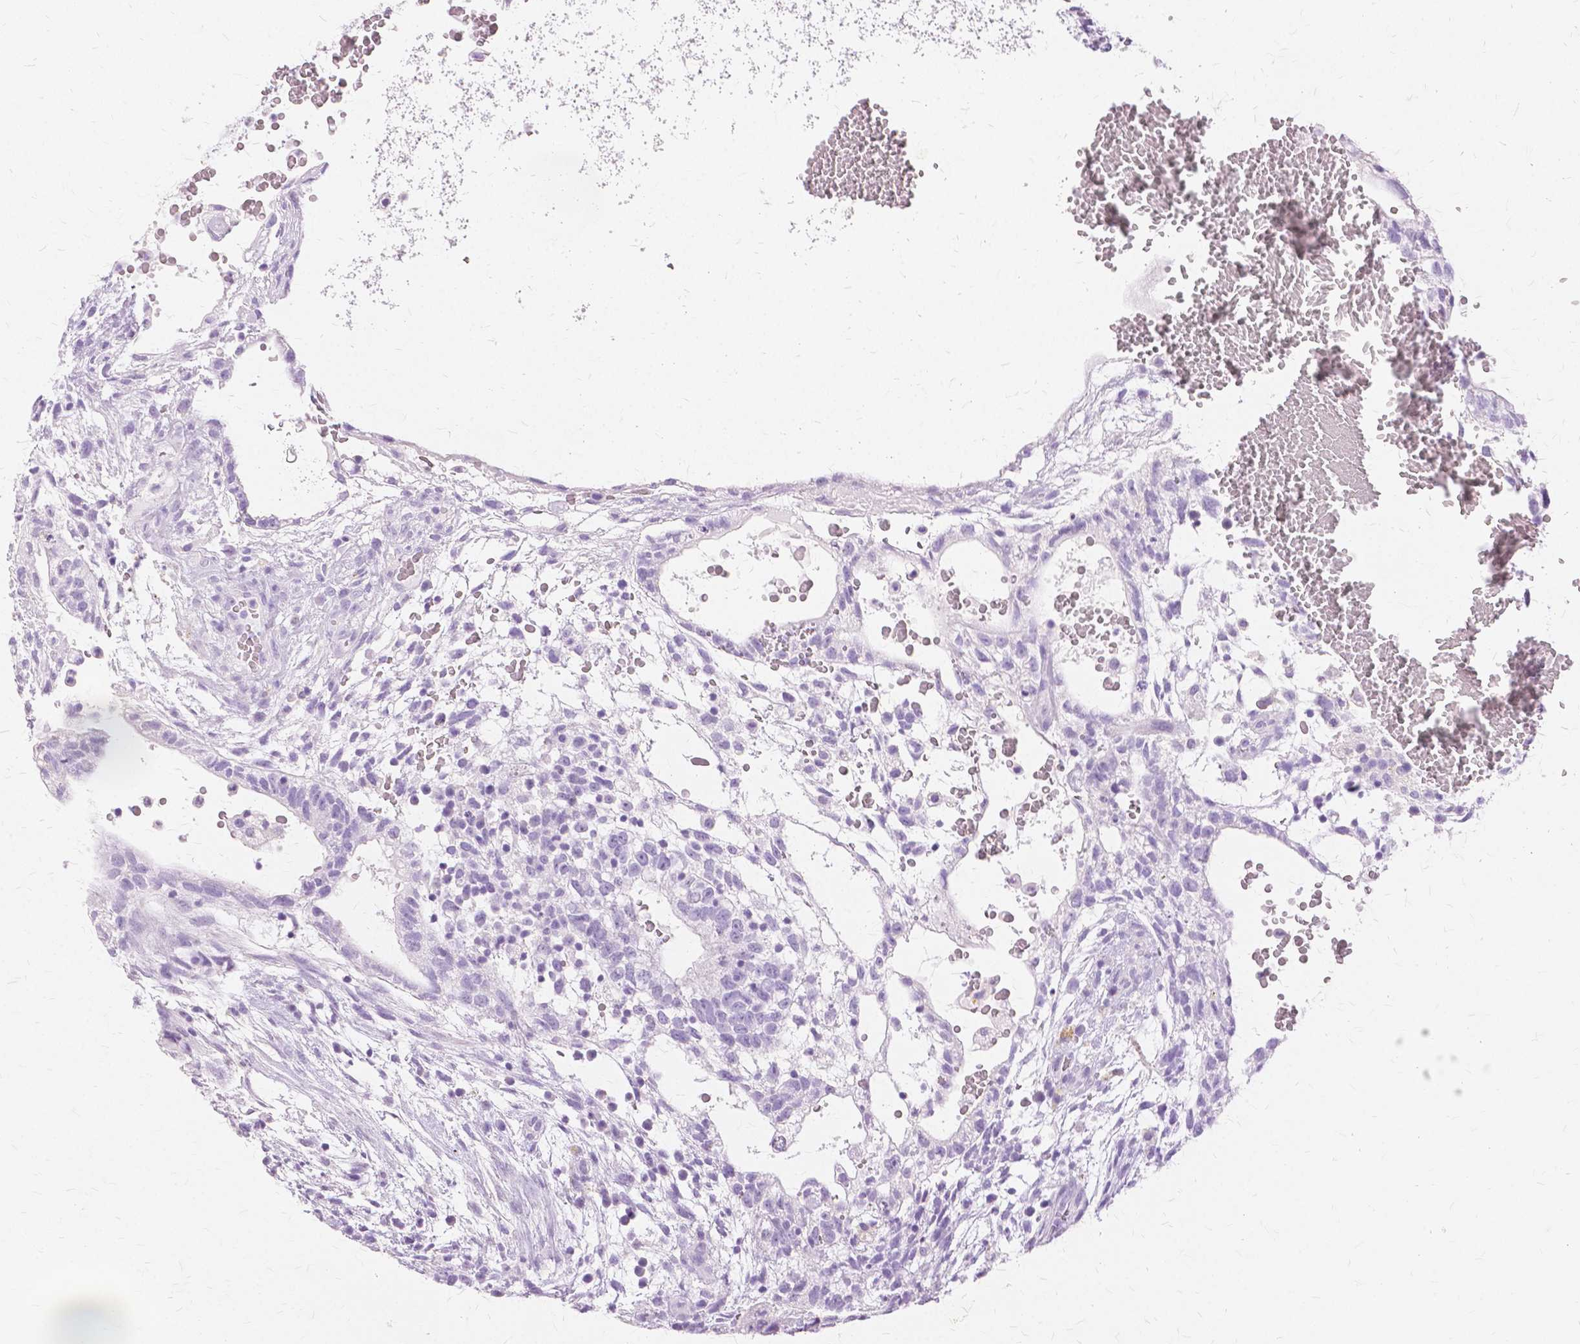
{"staining": {"intensity": "negative", "quantity": "none", "location": "none"}, "tissue": "testis cancer", "cell_type": "Tumor cells", "image_type": "cancer", "snomed": [{"axis": "morphology", "description": "Normal tissue, NOS"}, {"axis": "morphology", "description": "Carcinoma, Embryonal, NOS"}, {"axis": "topography", "description": "Testis"}], "caption": "Tumor cells are negative for brown protein staining in testis cancer.", "gene": "TGM1", "patient": {"sex": "male", "age": 32}}